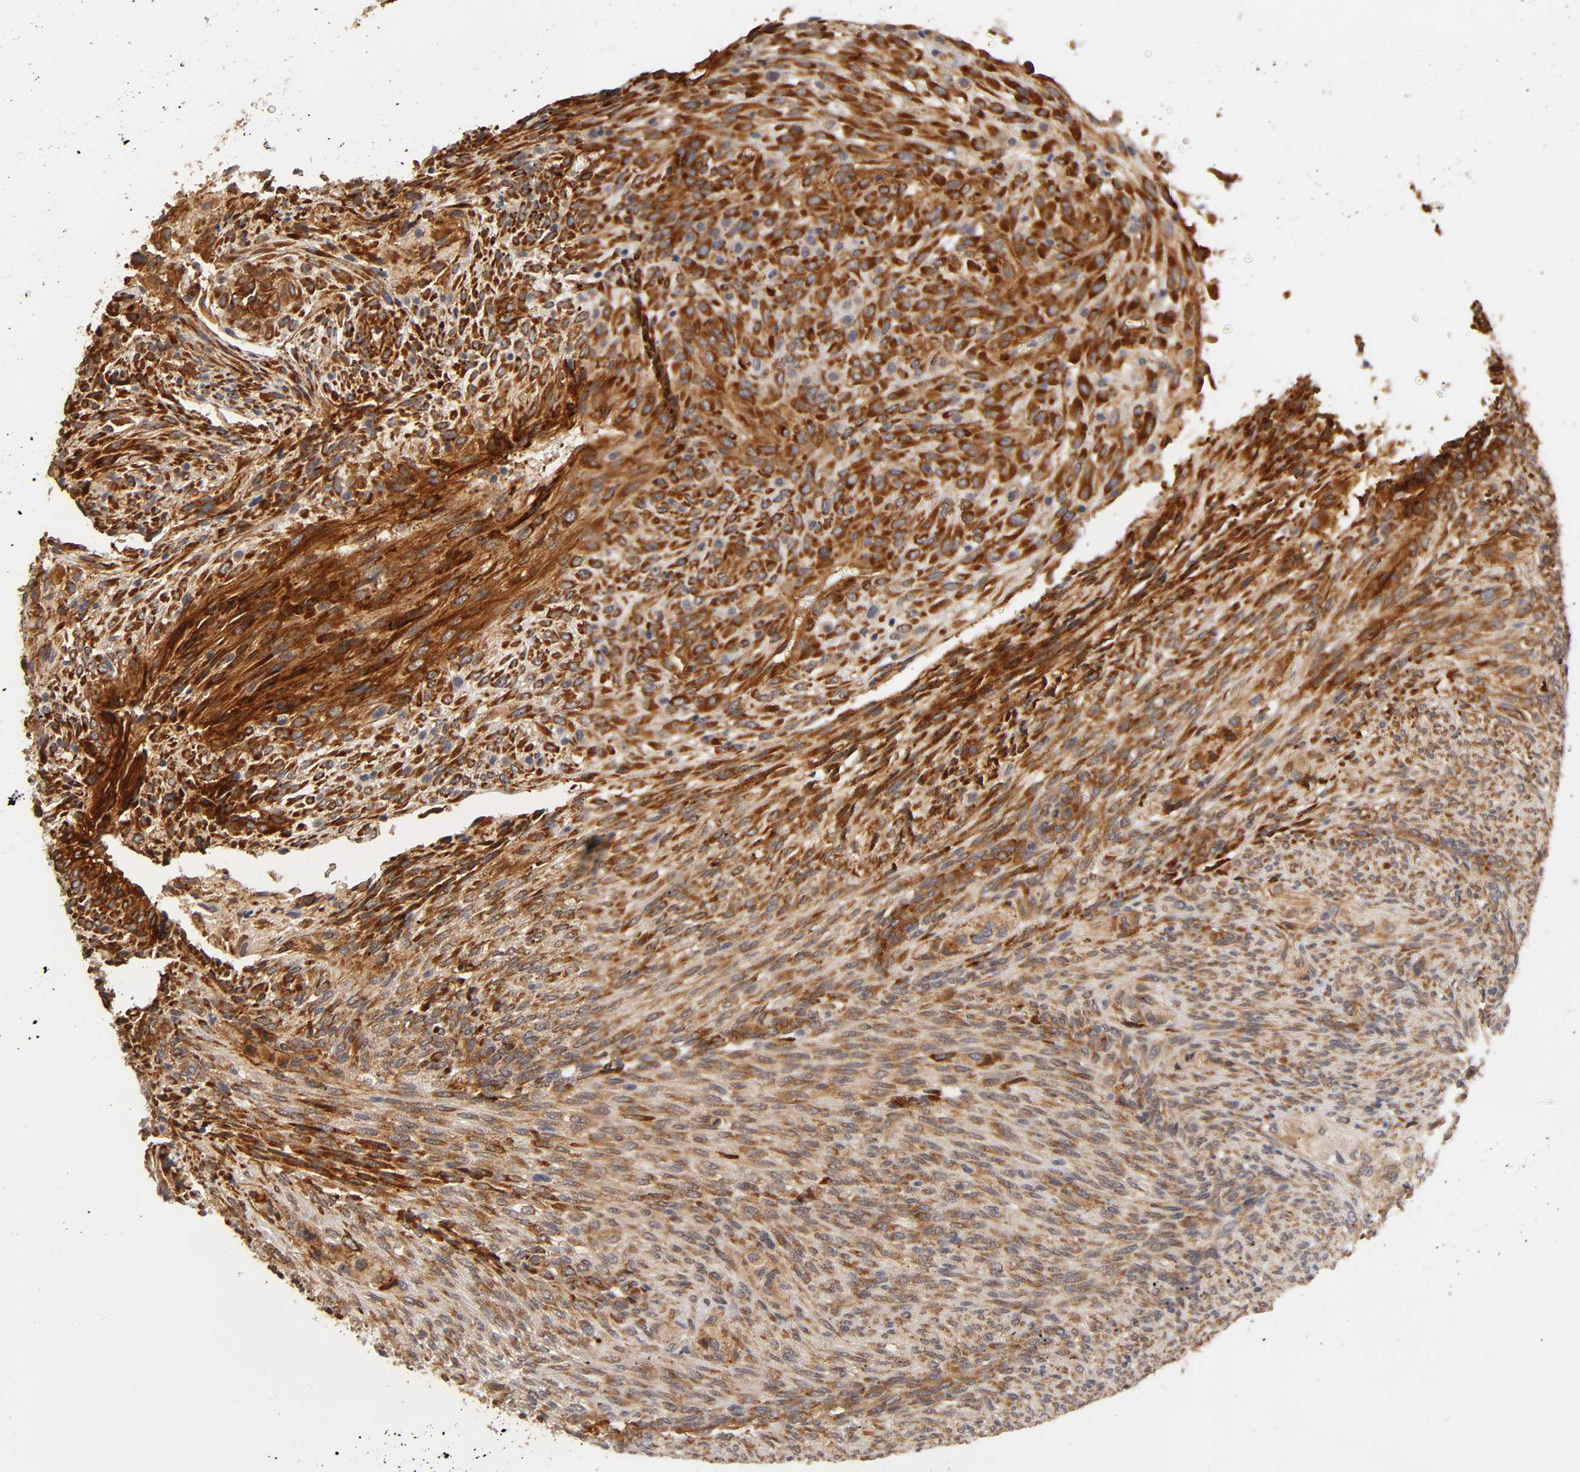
{"staining": {"intensity": "moderate", "quantity": ">75%", "location": "cytoplasmic/membranous"}, "tissue": "glioma", "cell_type": "Tumor cells", "image_type": "cancer", "snomed": [{"axis": "morphology", "description": "Glioma, malignant, High grade"}, {"axis": "topography", "description": "Cerebral cortex"}], "caption": "Tumor cells demonstrate medium levels of moderate cytoplasmic/membranous expression in approximately >75% of cells in glioma.", "gene": "LAMB1", "patient": {"sex": "female", "age": 55}}